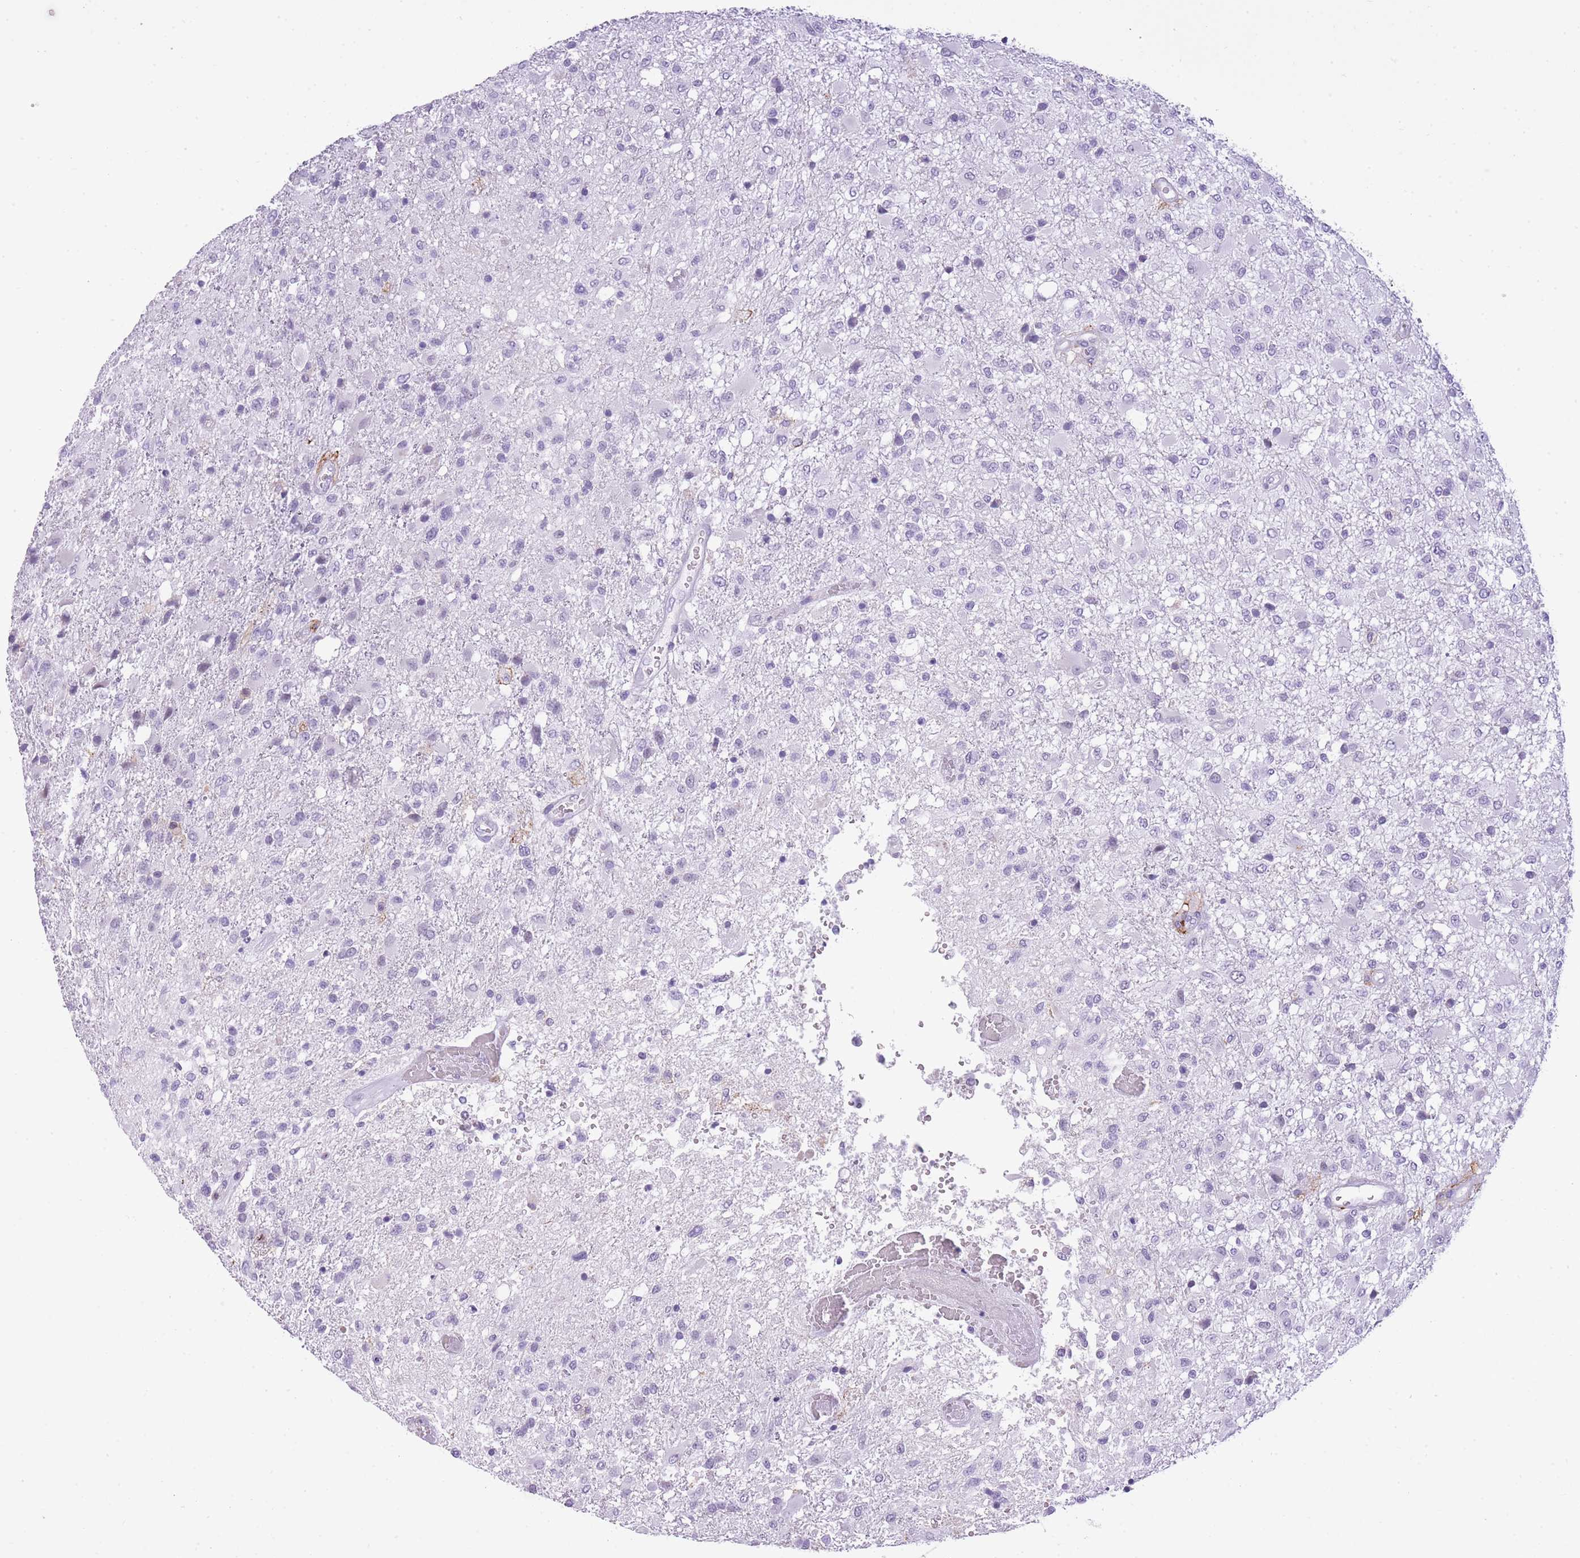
{"staining": {"intensity": "negative", "quantity": "none", "location": "none"}, "tissue": "glioma", "cell_type": "Tumor cells", "image_type": "cancer", "snomed": [{"axis": "morphology", "description": "Glioma, malignant, High grade"}, {"axis": "topography", "description": "Brain"}], "caption": "This is an immunohistochemistry (IHC) photomicrograph of glioma. There is no staining in tumor cells.", "gene": "RADX", "patient": {"sex": "female", "age": 74}}